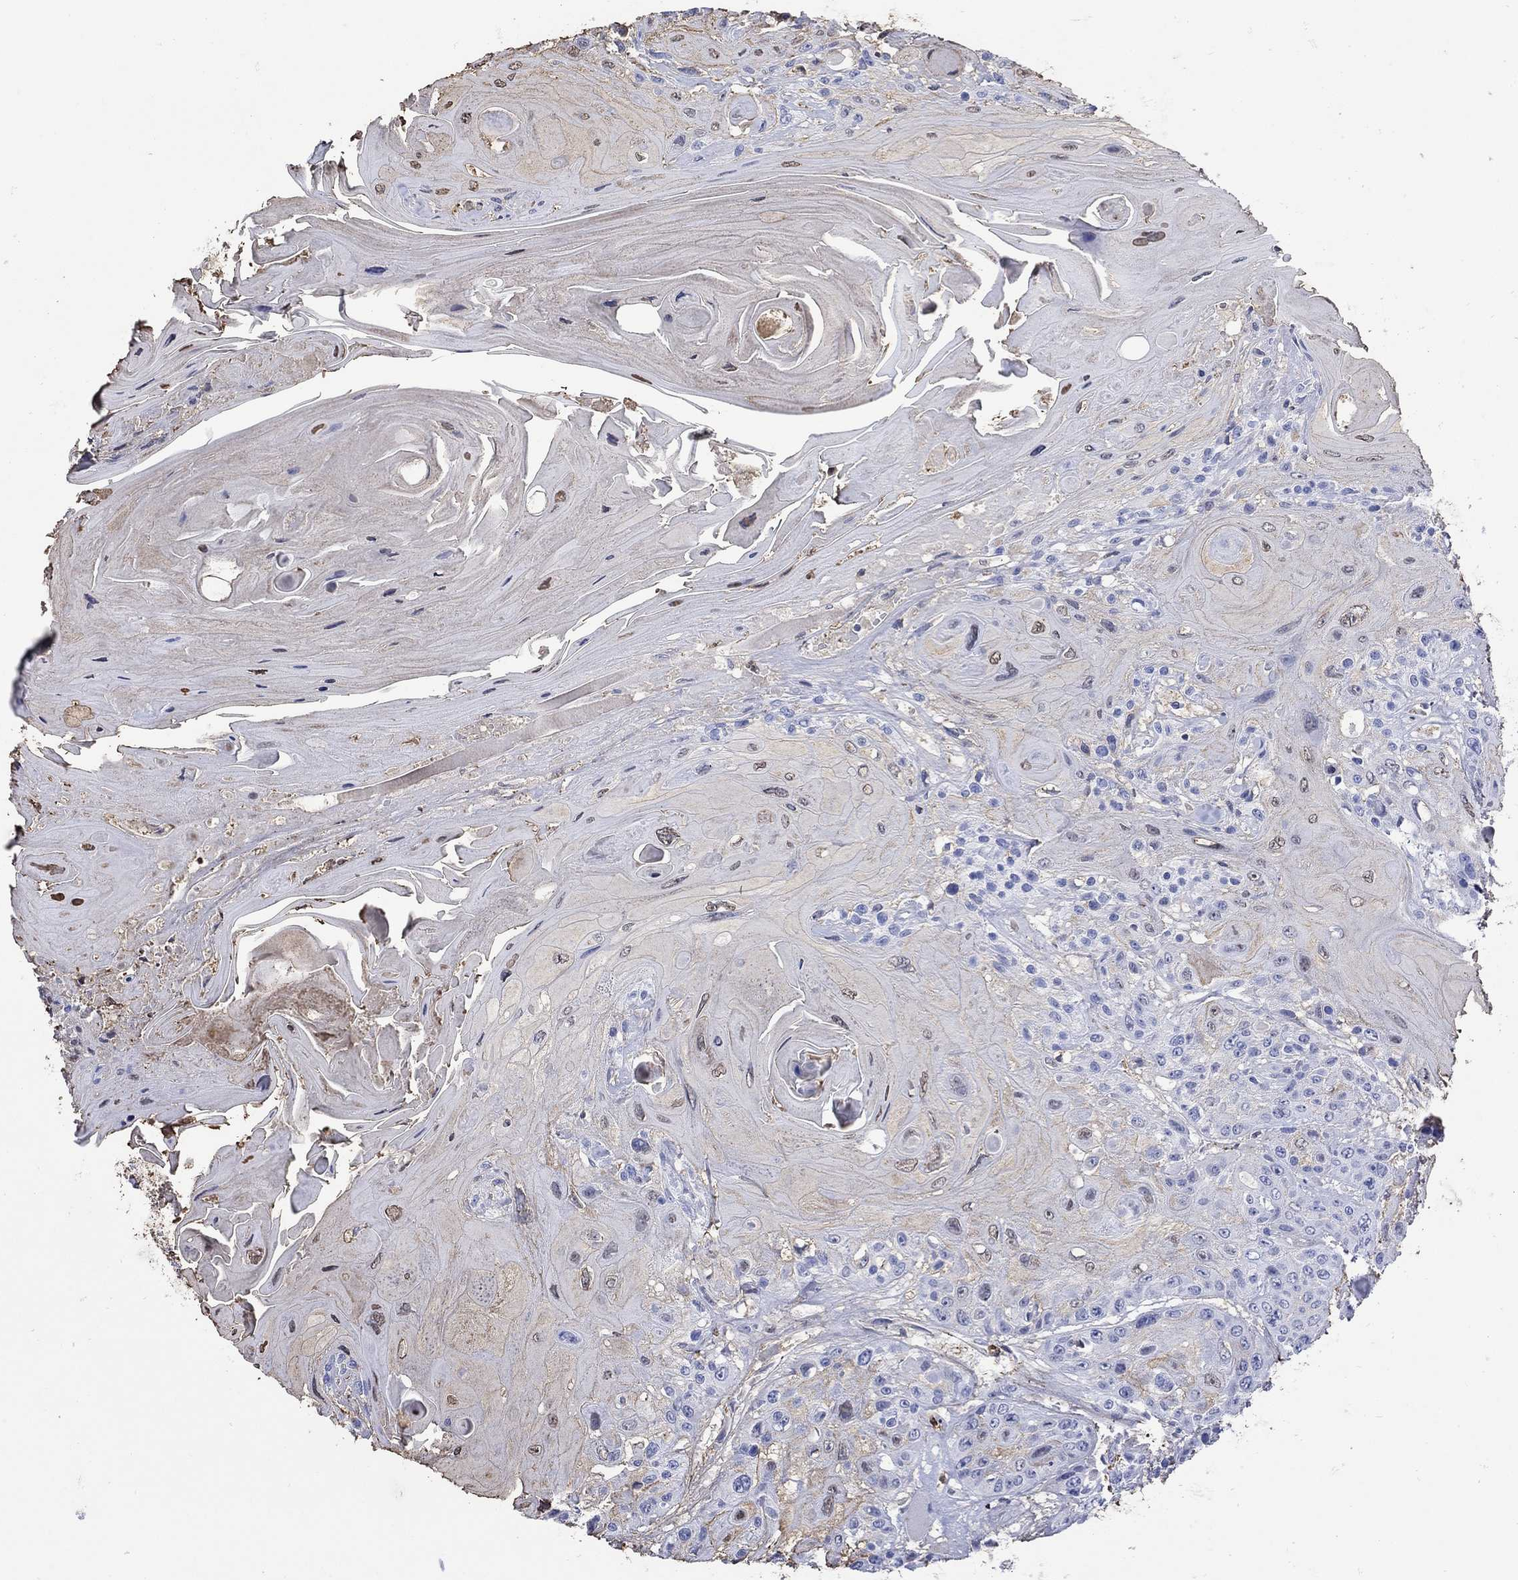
{"staining": {"intensity": "weak", "quantity": "<25%", "location": "cytoplasmic/membranous"}, "tissue": "head and neck cancer", "cell_type": "Tumor cells", "image_type": "cancer", "snomed": [{"axis": "morphology", "description": "Squamous cell carcinoma, NOS"}, {"axis": "topography", "description": "Head-Neck"}], "caption": "A micrograph of human squamous cell carcinoma (head and neck) is negative for staining in tumor cells.", "gene": "LINGO3", "patient": {"sex": "female", "age": 59}}